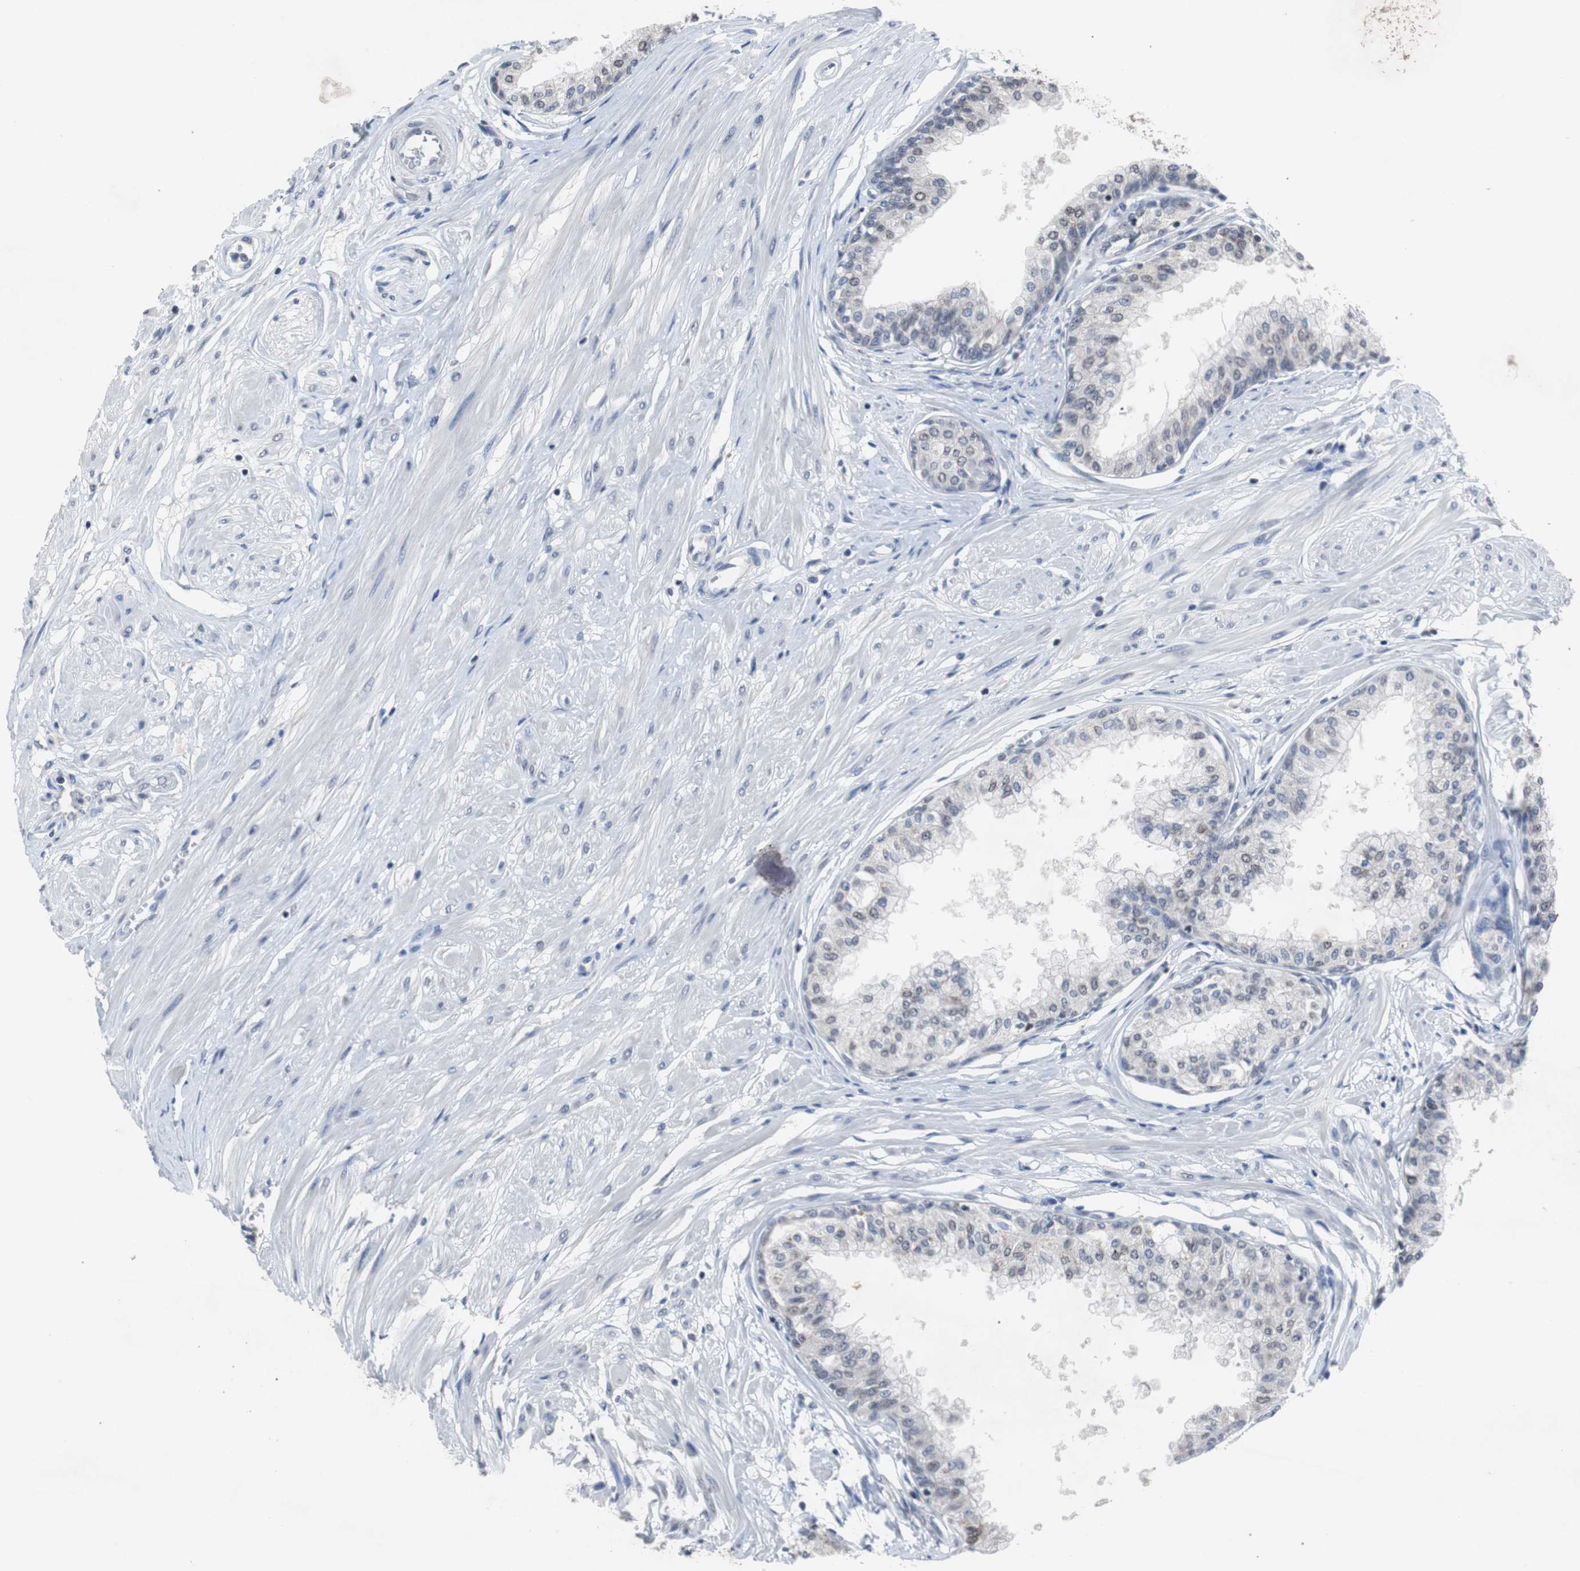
{"staining": {"intensity": "moderate", "quantity": ">75%", "location": "nuclear"}, "tissue": "prostate", "cell_type": "Glandular cells", "image_type": "normal", "snomed": [{"axis": "morphology", "description": "Normal tissue, NOS"}, {"axis": "topography", "description": "Prostate"}, {"axis": "topography", "description": "Seminal veicle"}], "caption": "Glandular cells exhibit medium levels of moderate nuclear staining in approximately >75% of cells in benign human prostate.", "gene": "RBM47", "patient": {"sex": "male", "age": 60}}